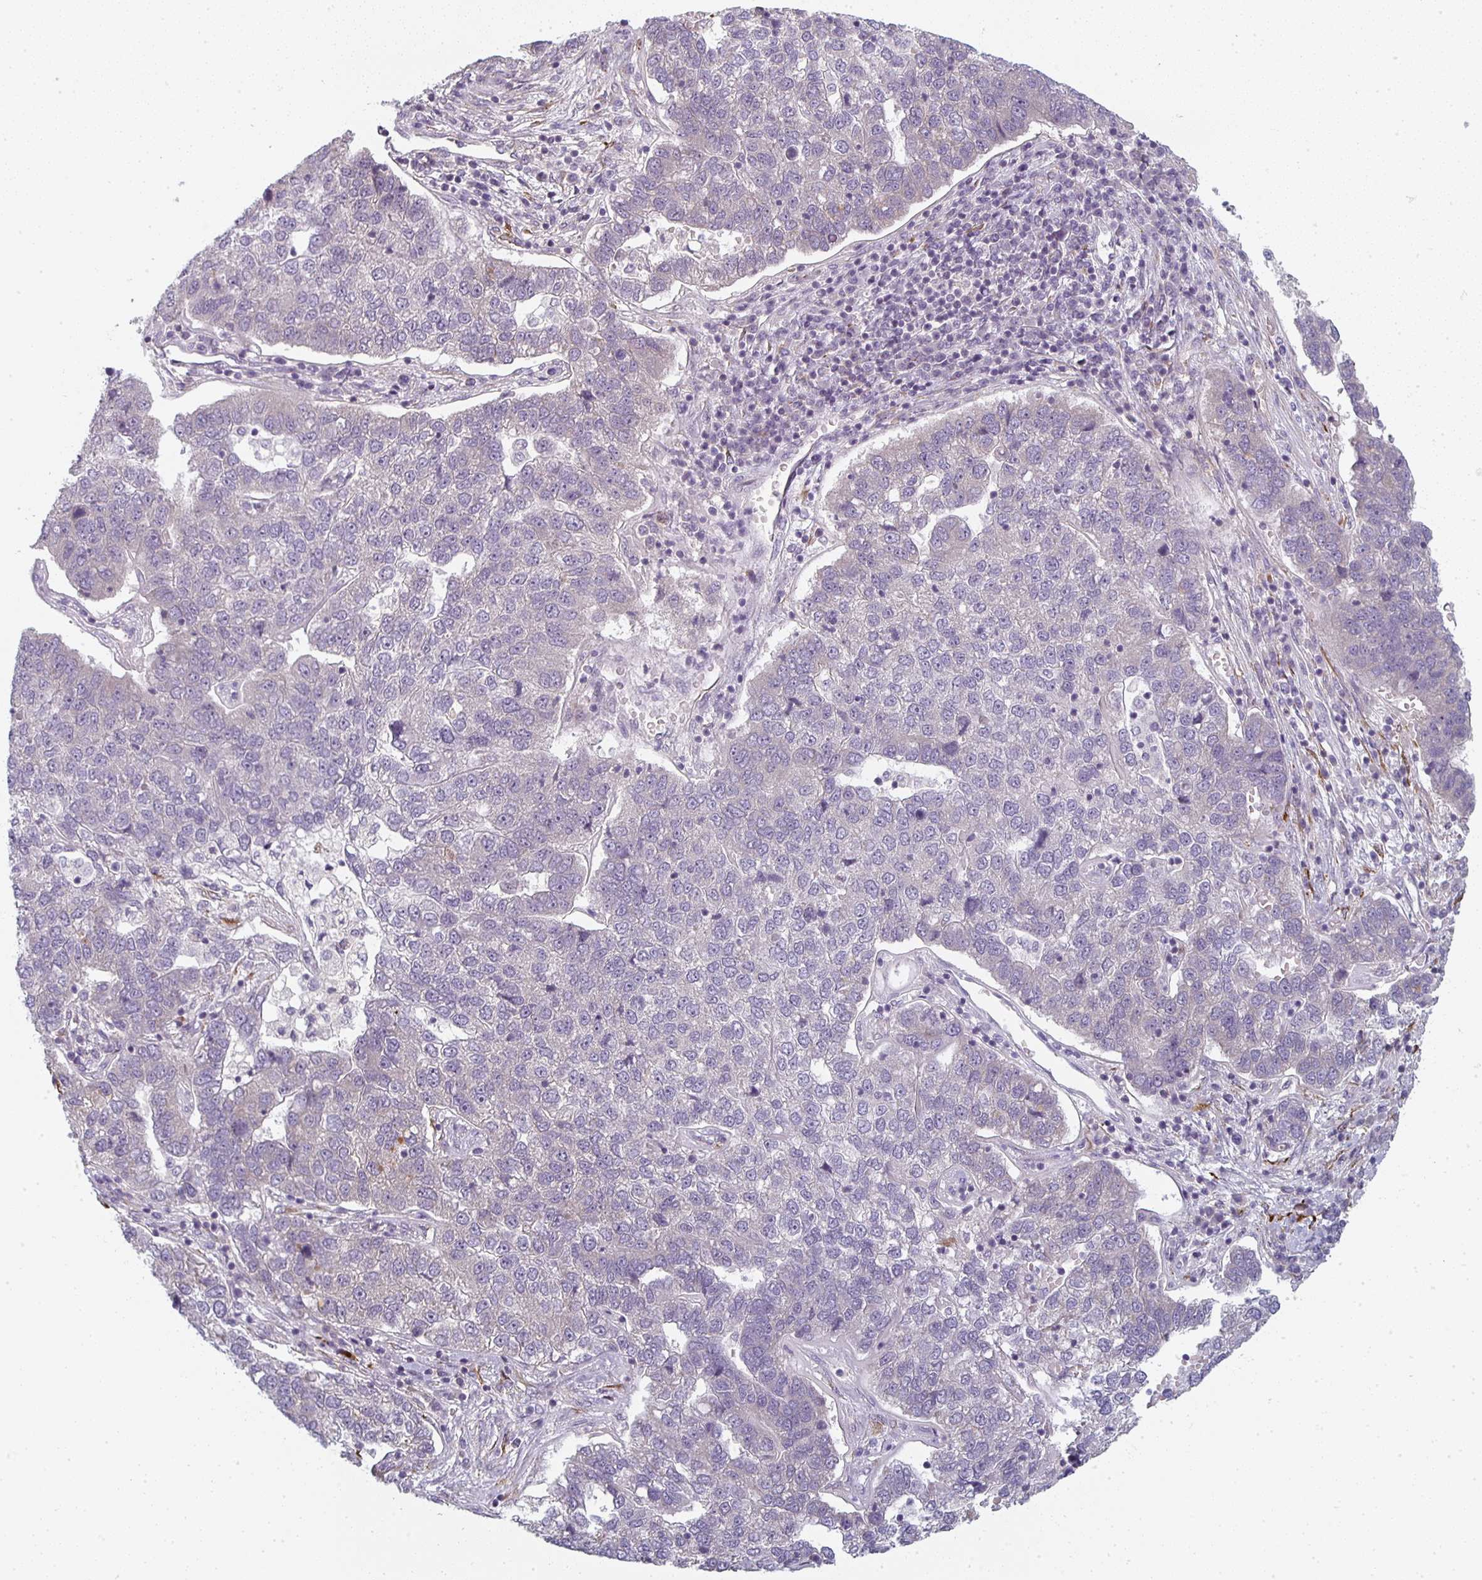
{"staining": {"intensity": "negative", "quantity": "none", "location": "none"}, "tissue": "pancreatic cancer", "cell_type": "Tumor cells", "image_type": "cancer", "snomed": [{"axis": "morphology", "description": "Adenocarcinoma, NOS"}, {"axis": "topography", "description": "Pancreas"}], "caption": "High magnification brightfield microscopy of pancreatic cancer stained with DAB (3,3'-diaminobenzidine) (brown) and counterstained with hematoxylin (blue): tumor cells show no significant expression.", "gene": "CTHRC1", "patient": {"sex": "female", "age": 61}}